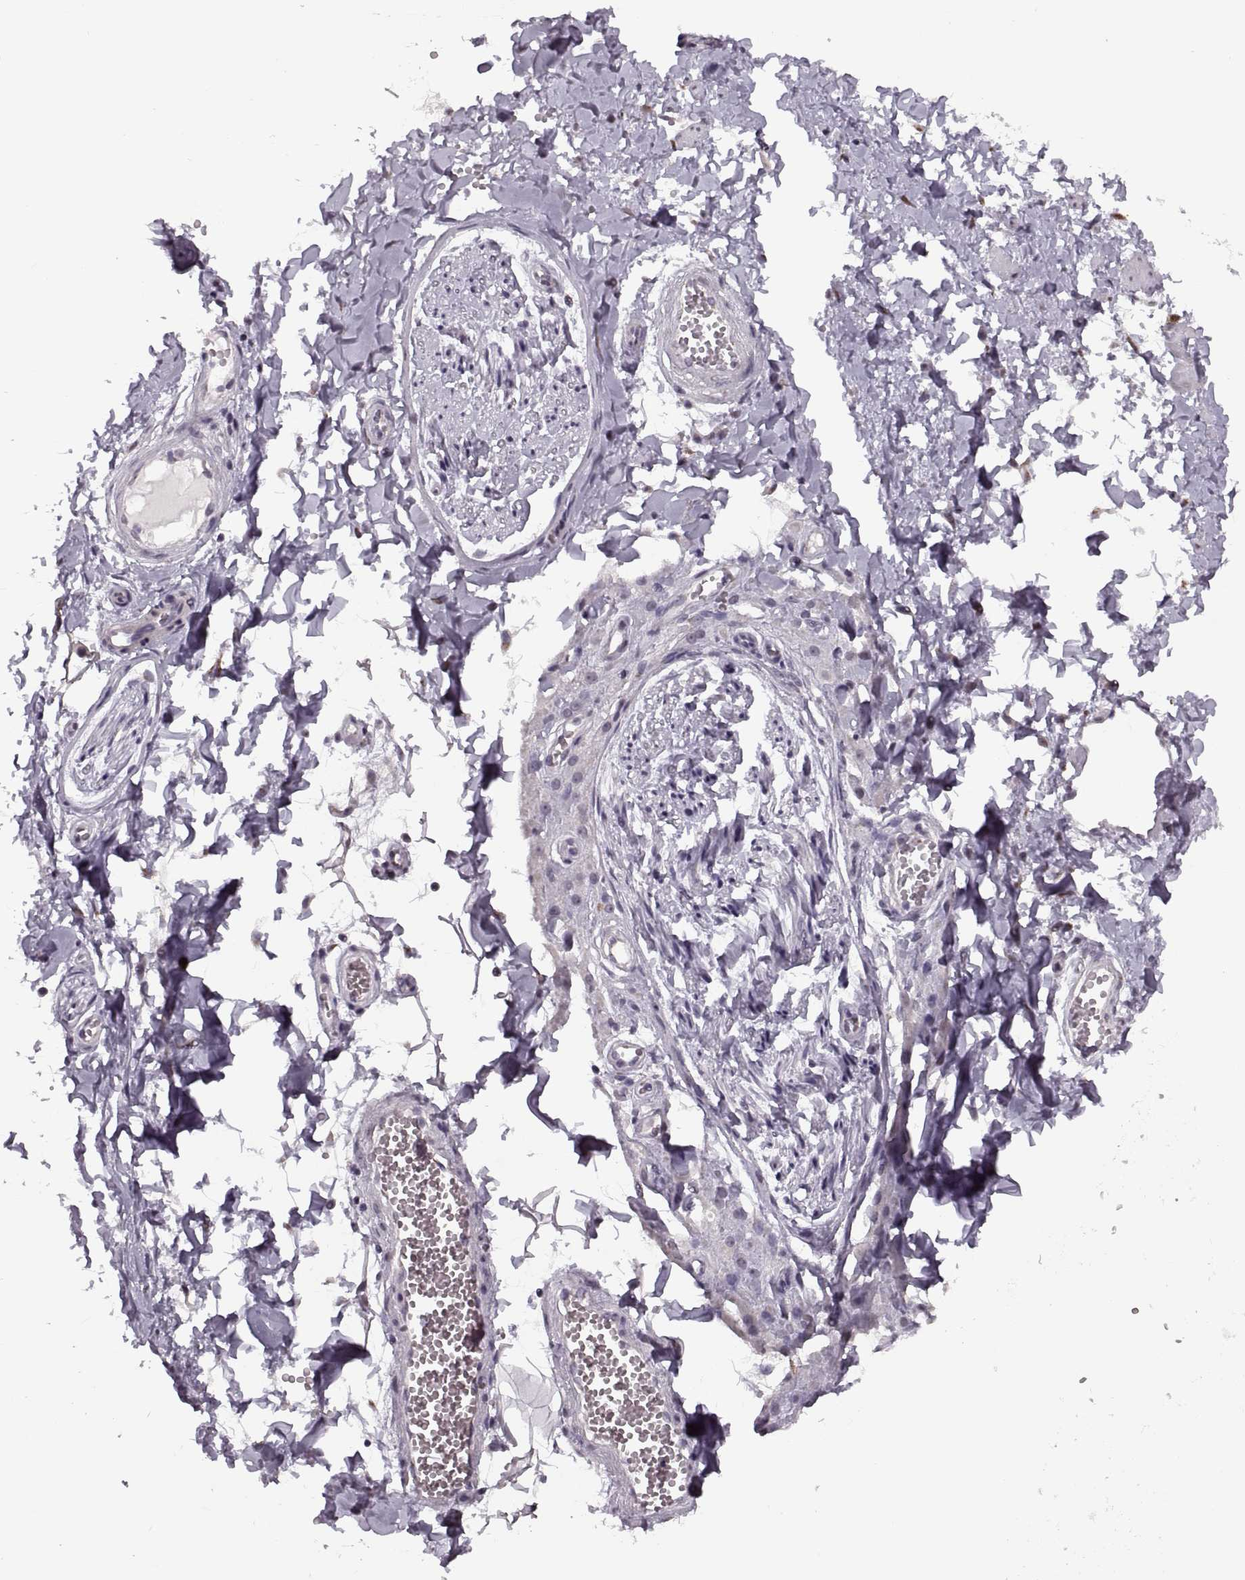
{"staining": {"intensity": "negative", "quantity": "none", "location": "none"}, "tissue": "adipose tissue", "cell_type": "Adipocytes", "image_type": "normal", "snomed": [{"axis": "morphology", "description": "Normal tissue, NOS"}, {"axis": "topography", "description": "Smooth muscle"}, {"axis": "topography", "description": "Peripheral nerve tissue"}], "caption": "The image shows no significant expression in adipocytes of adipose tissue.", "gene": "PRSS37", "patient": {"sex": "male", "age": 22}}